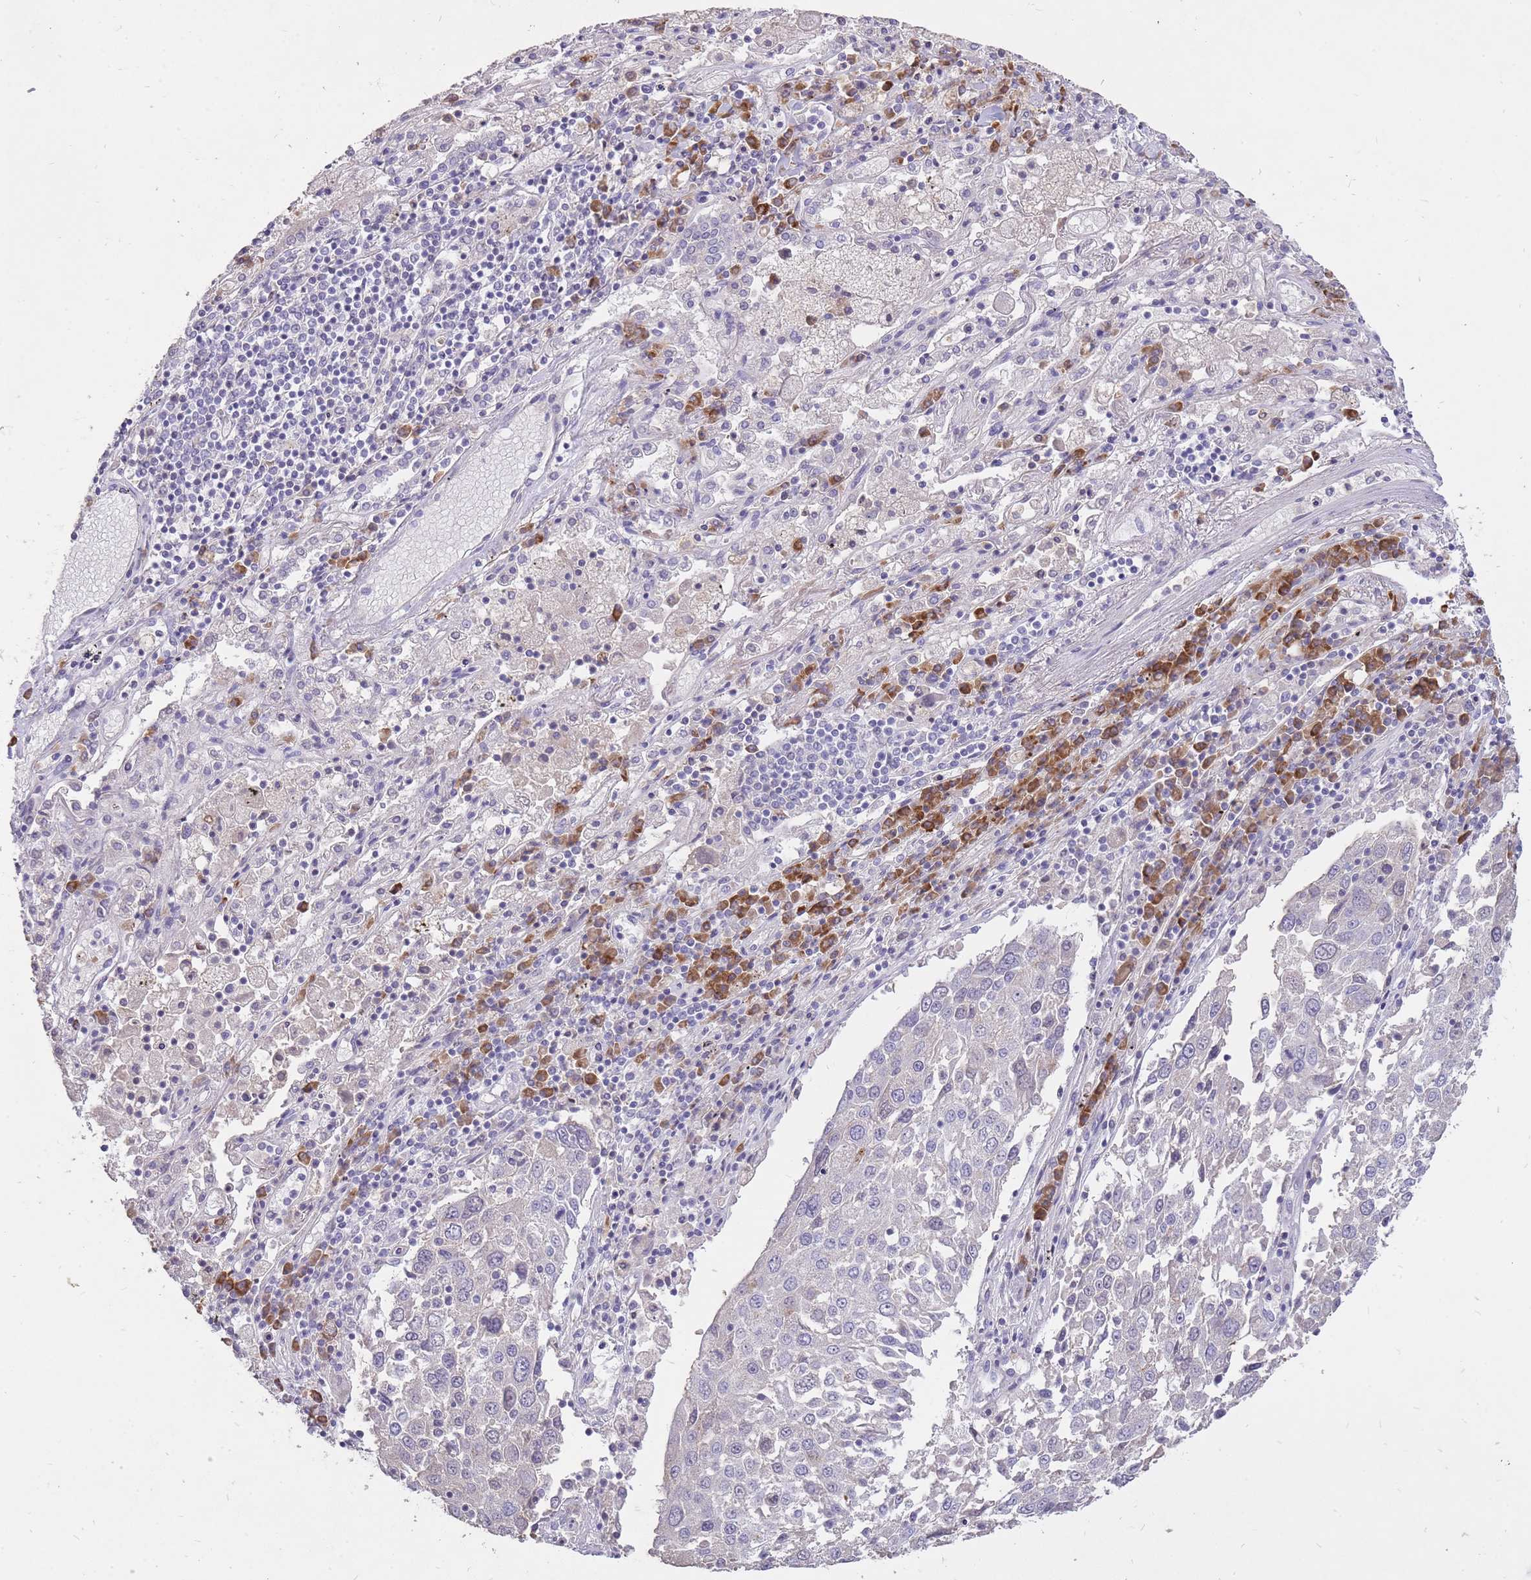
{"staining": {"intensity": "negative", "quantity": "none", "location": "none"}, "tissue": "lung cancer", "cell_type": "Tumor cells", "image_type": "cancer", "snomed": [{"axis": "morphology", "description": "Squamous cell carcinoma, NOS"}, {"axis": "topography", "description": "Lung"}], "caption": "The immunohistochemistry (IHC) histopathology image has no significant expression in tumor cells of lung cancer (squamous cell carcinoma) tissue.", "gene": "FRG2C", "patient": {"sex": "male", "age": 65}}